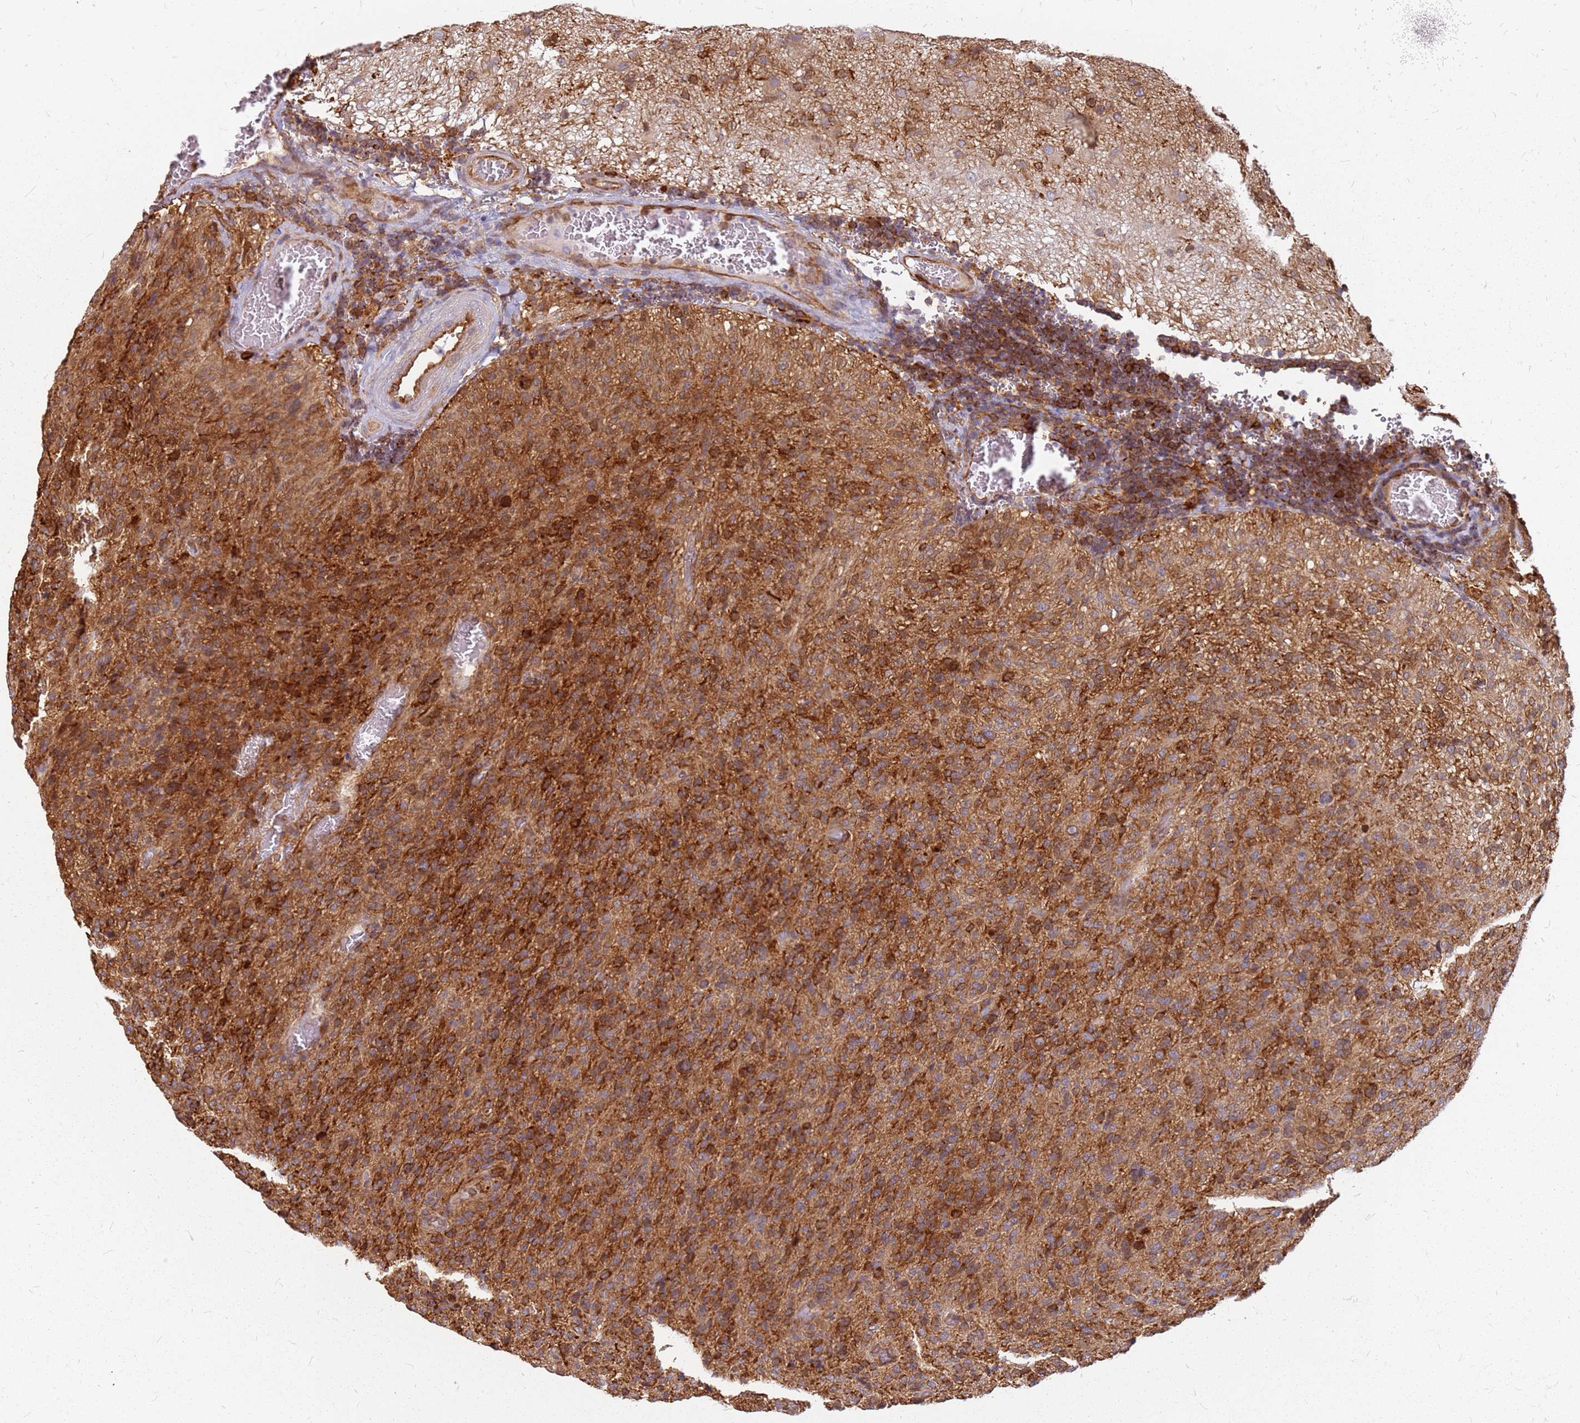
{"staining": {"intensity": "strong", "quantity": ">75%", "location": "cytoplasmic/membranous"}, "tissue": "glioma", "cell_type": "Tumor cells", "image_type": "cancer", "snomed": [{"axis": "morphology", "description": "Glioma, malignant, High grade"}, {"axis": "topography", "description": "Brain"}], "caption": "Immunohistochemistry photomicrograph of glioma stained for a protein (brown), which demonstrates high levels of strong cytoplasmic/membranous staining in about >75% of tumor cells.", "gene": "HDX", "patient": {"sex": "female", "age": 57}}